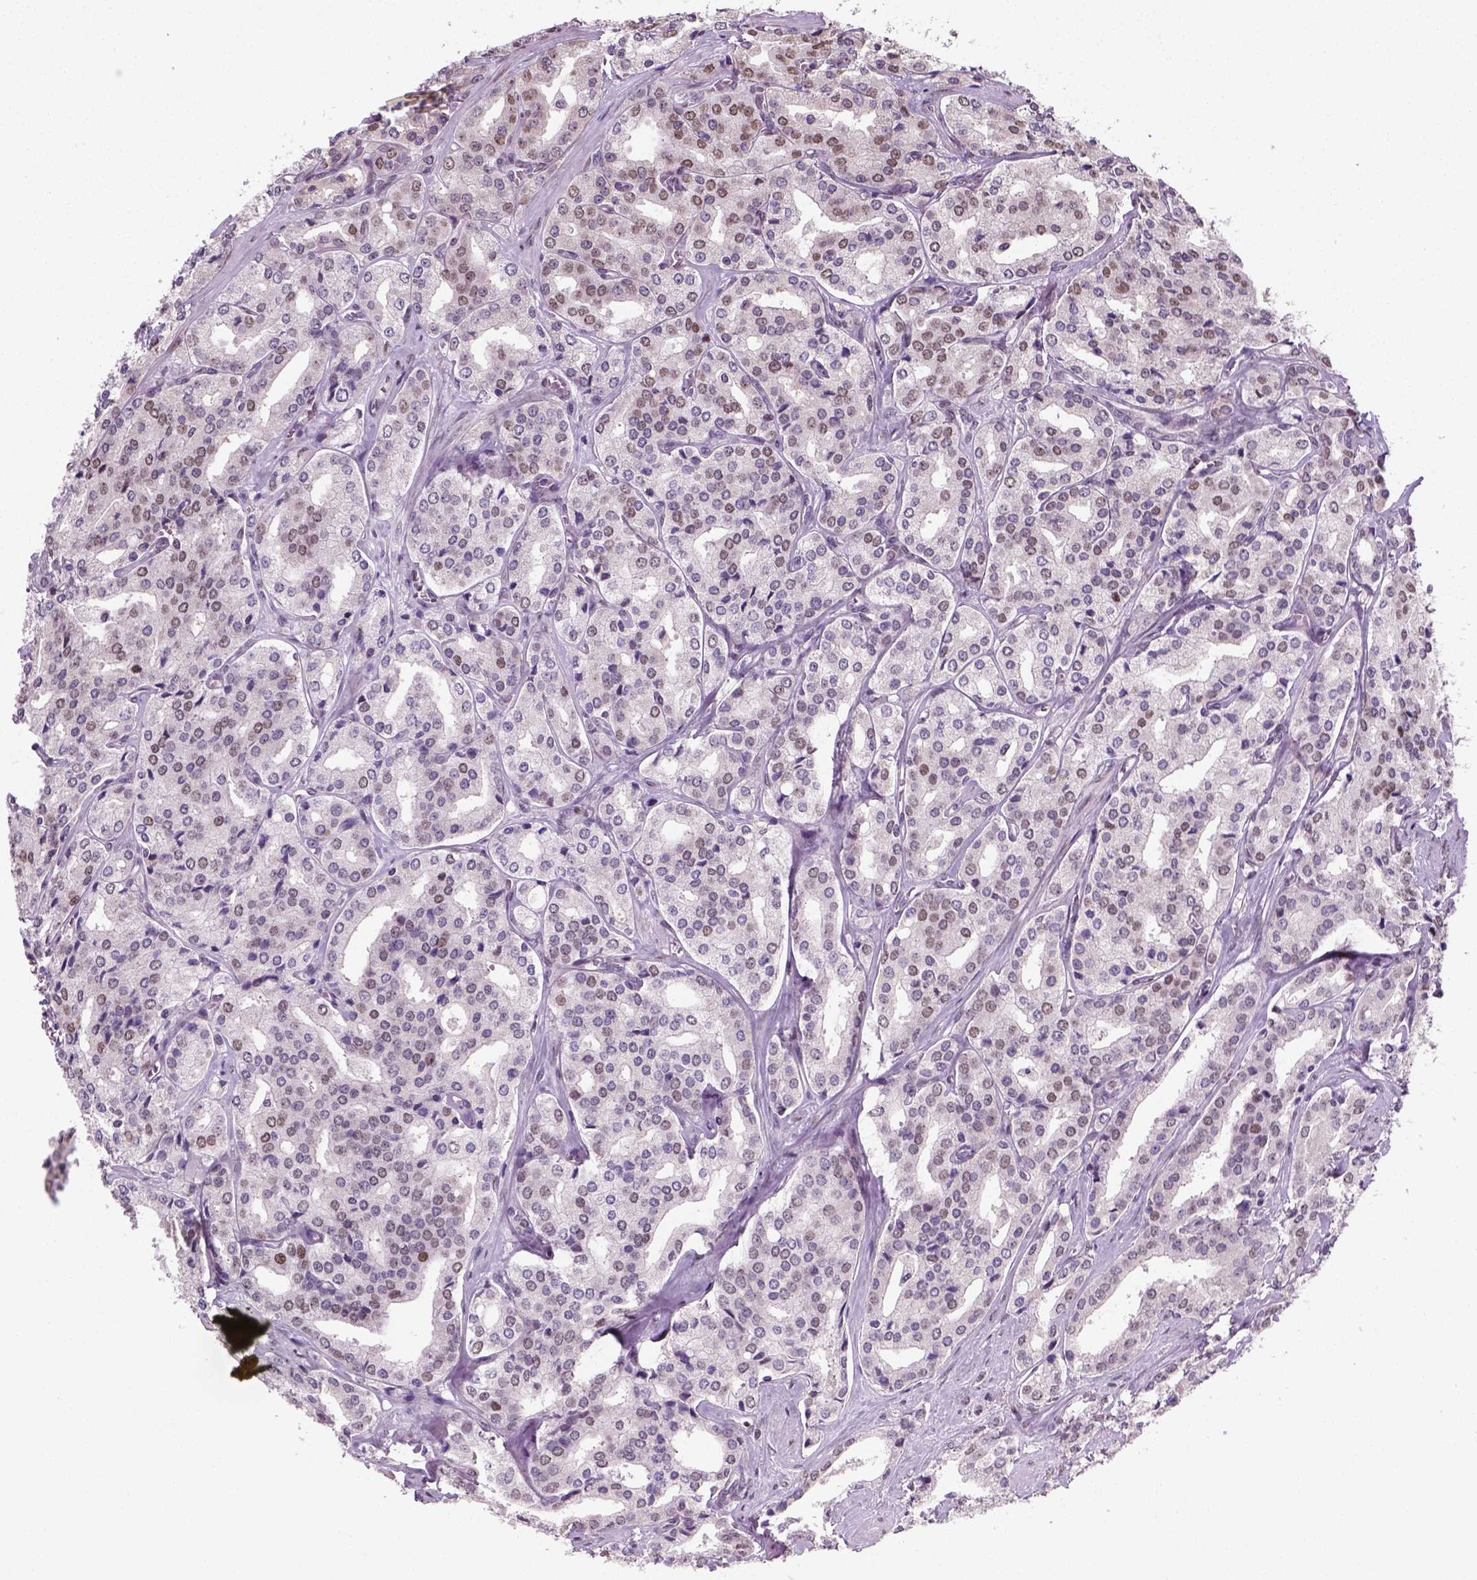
{"staining": {"intensity": "moderate", "quantity": "<25%", "location": "nuclear"}, "tissue": "prostate cancer", "cell_type": "Tumor cells", "image_type": "cancer", "snomed": [{"axis": "morphology", "description": "Adenocarcinoma, Low grade"}, {"axis": "topography", "description": "Prostate"}], "caption": "This is an image of immunohistochemistry (IHC) staining of prostate cancer (adenocarcinoma (low-grade)), which shows moderate positivity in the nuclear of tumor cells.", "gene": "C1orf112", "patient": {"sex": "male", "age": 56}}